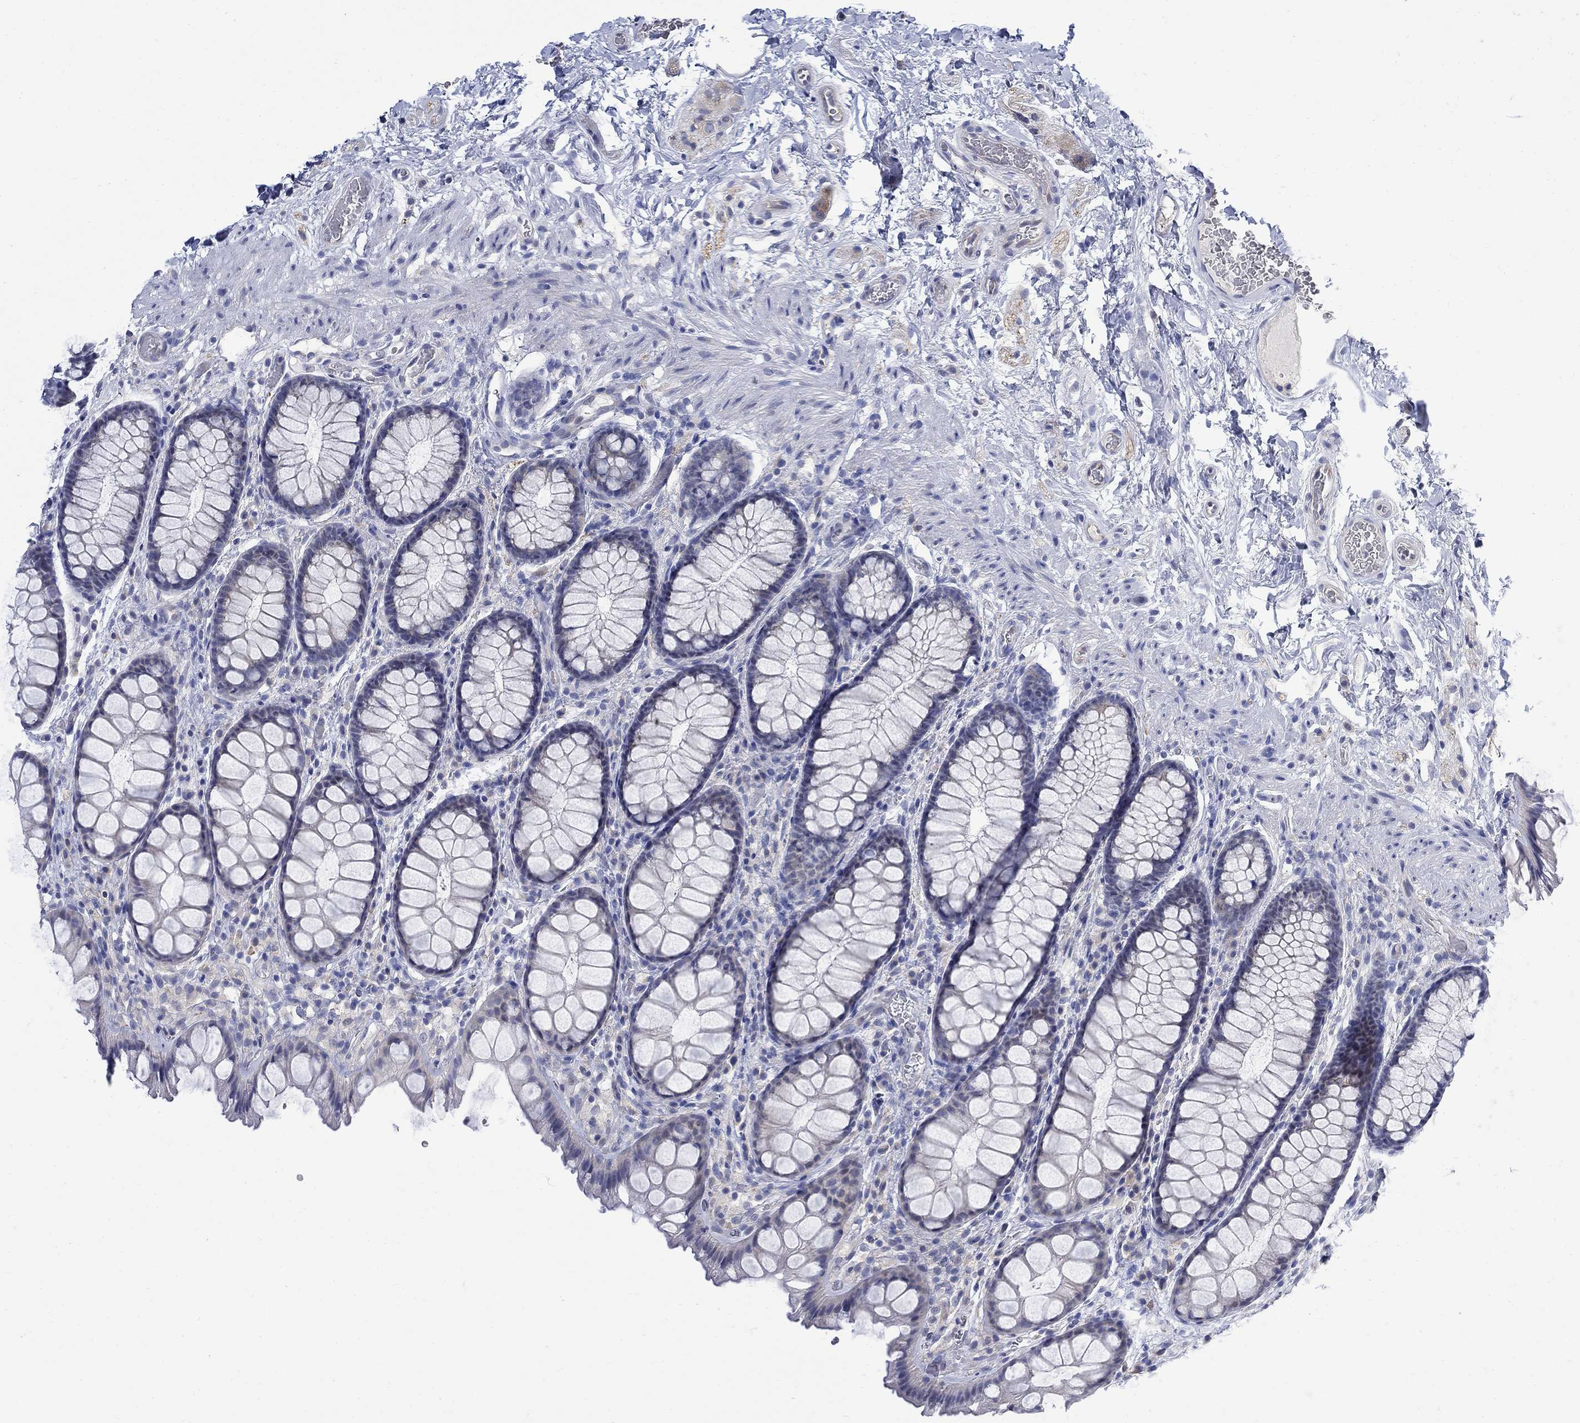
{"staining": {"intensity": "negative", "quantity": "none", "location": "none"}, "tissue": "rectum", "cell_type": "Glandular cells", "image_type": "normal", "snomed": [{"axis": "morphology", "description": "Normal tissue, NOS"}, {"axis": "topography", "description": "Rectum"}], "caption": "A high-resolution micrograph shows IHC staining of benign rectum, which exhibits no significant positivity in glandular cells.", "gene": "DLK1", "patient": {"sex": "female", "age": 62}}